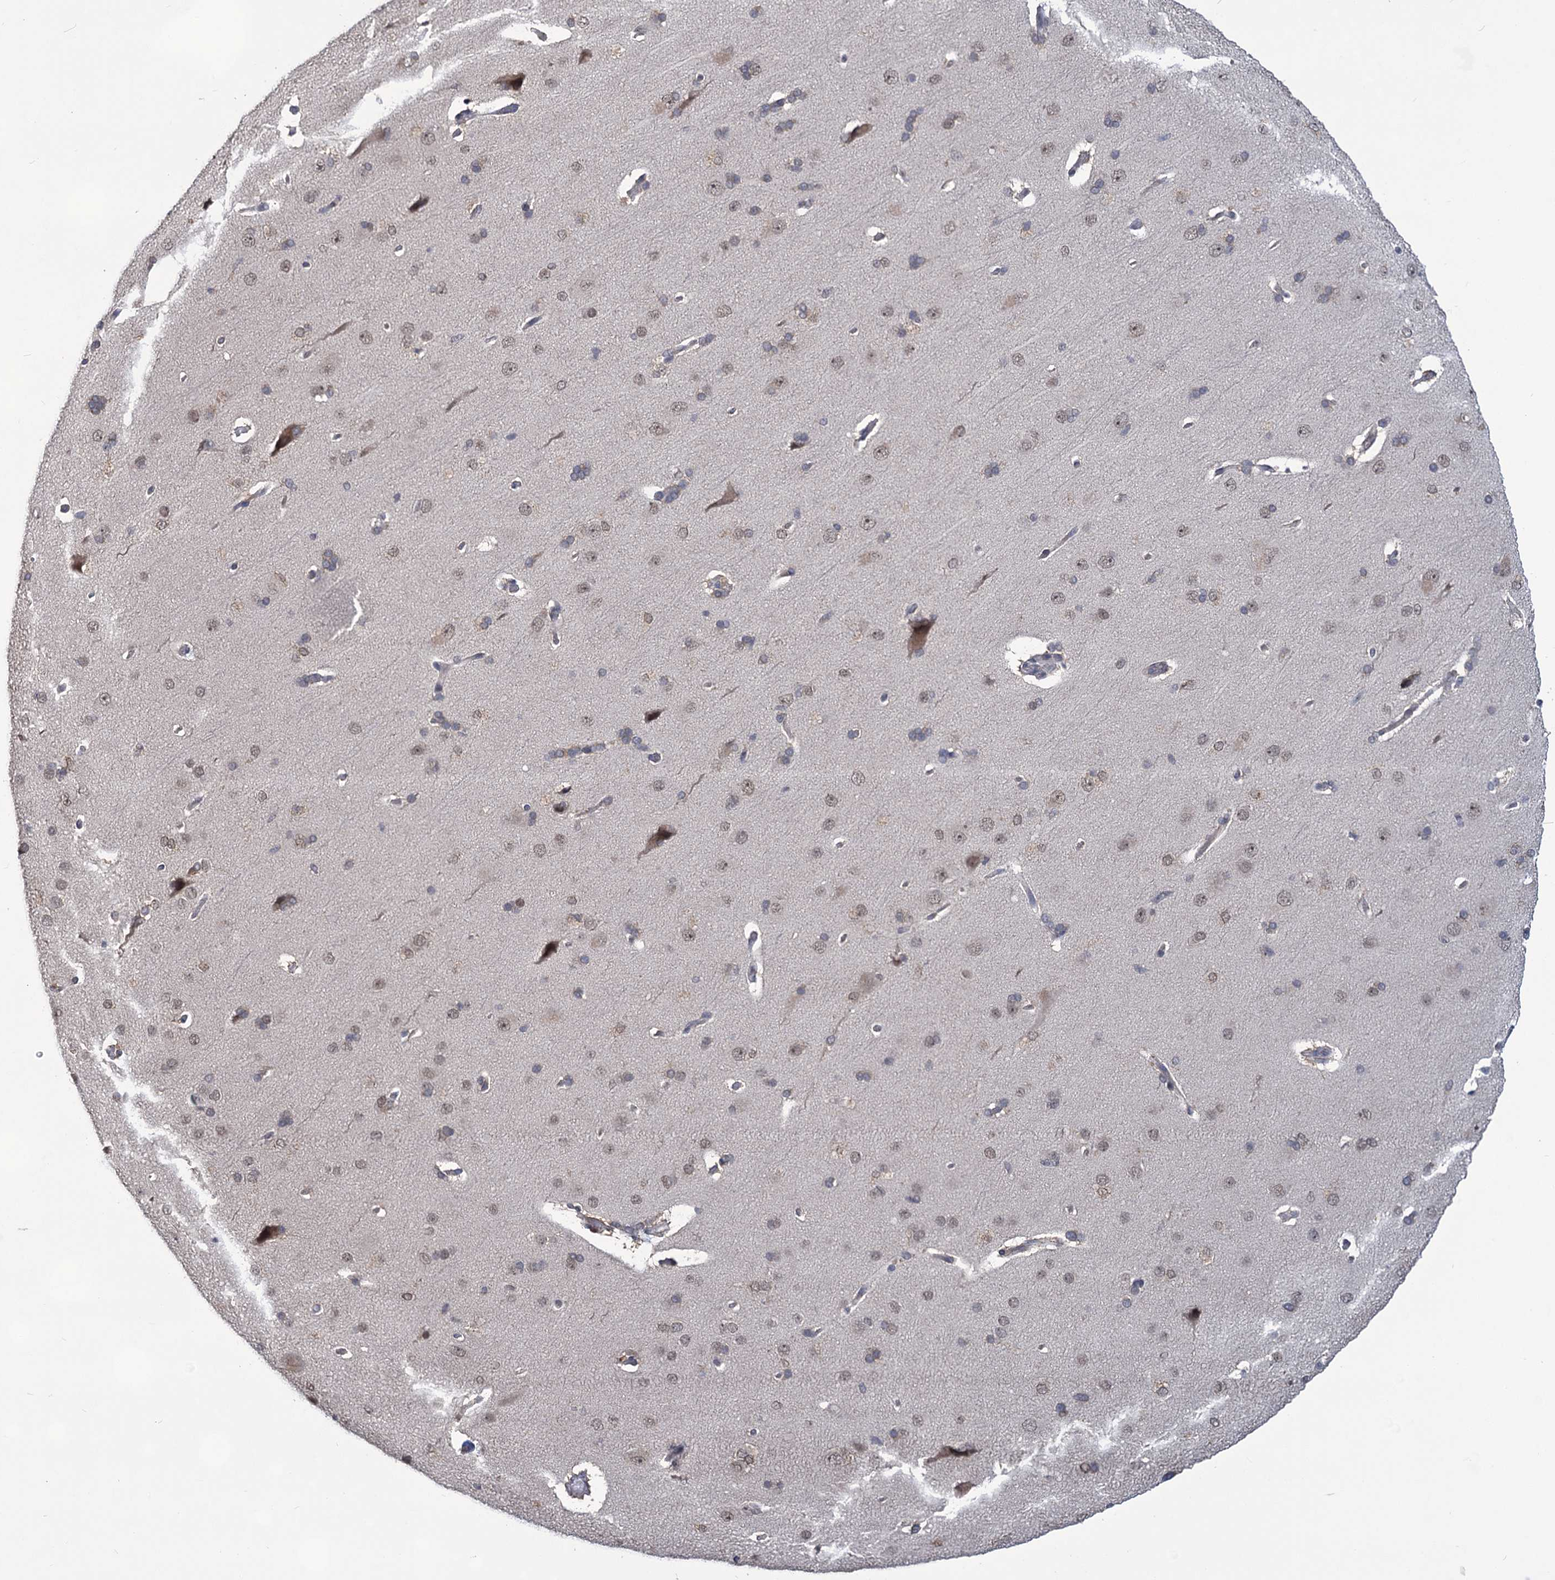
{"staining": {"intensity": "negative", "quantity": "none", "location": "none"}, "tissue": "cerebral cortex", "cell_type": "Endothelial cells", "image_type": "normal", "snomed": [{"axis": "morphology", "description": "Normal tissue, NOS"}, {"axis": "topography", "description": "Cerebral cortex"}], "caption": "Endothelial cells show no significant positivity in normal cerebral cortex. The staining is performed using DAB brown chromogen with nuclei counter-stained in using hematoxylin.", "gene": "TTC17", "patient": {"sex": "male", "age": 62}}